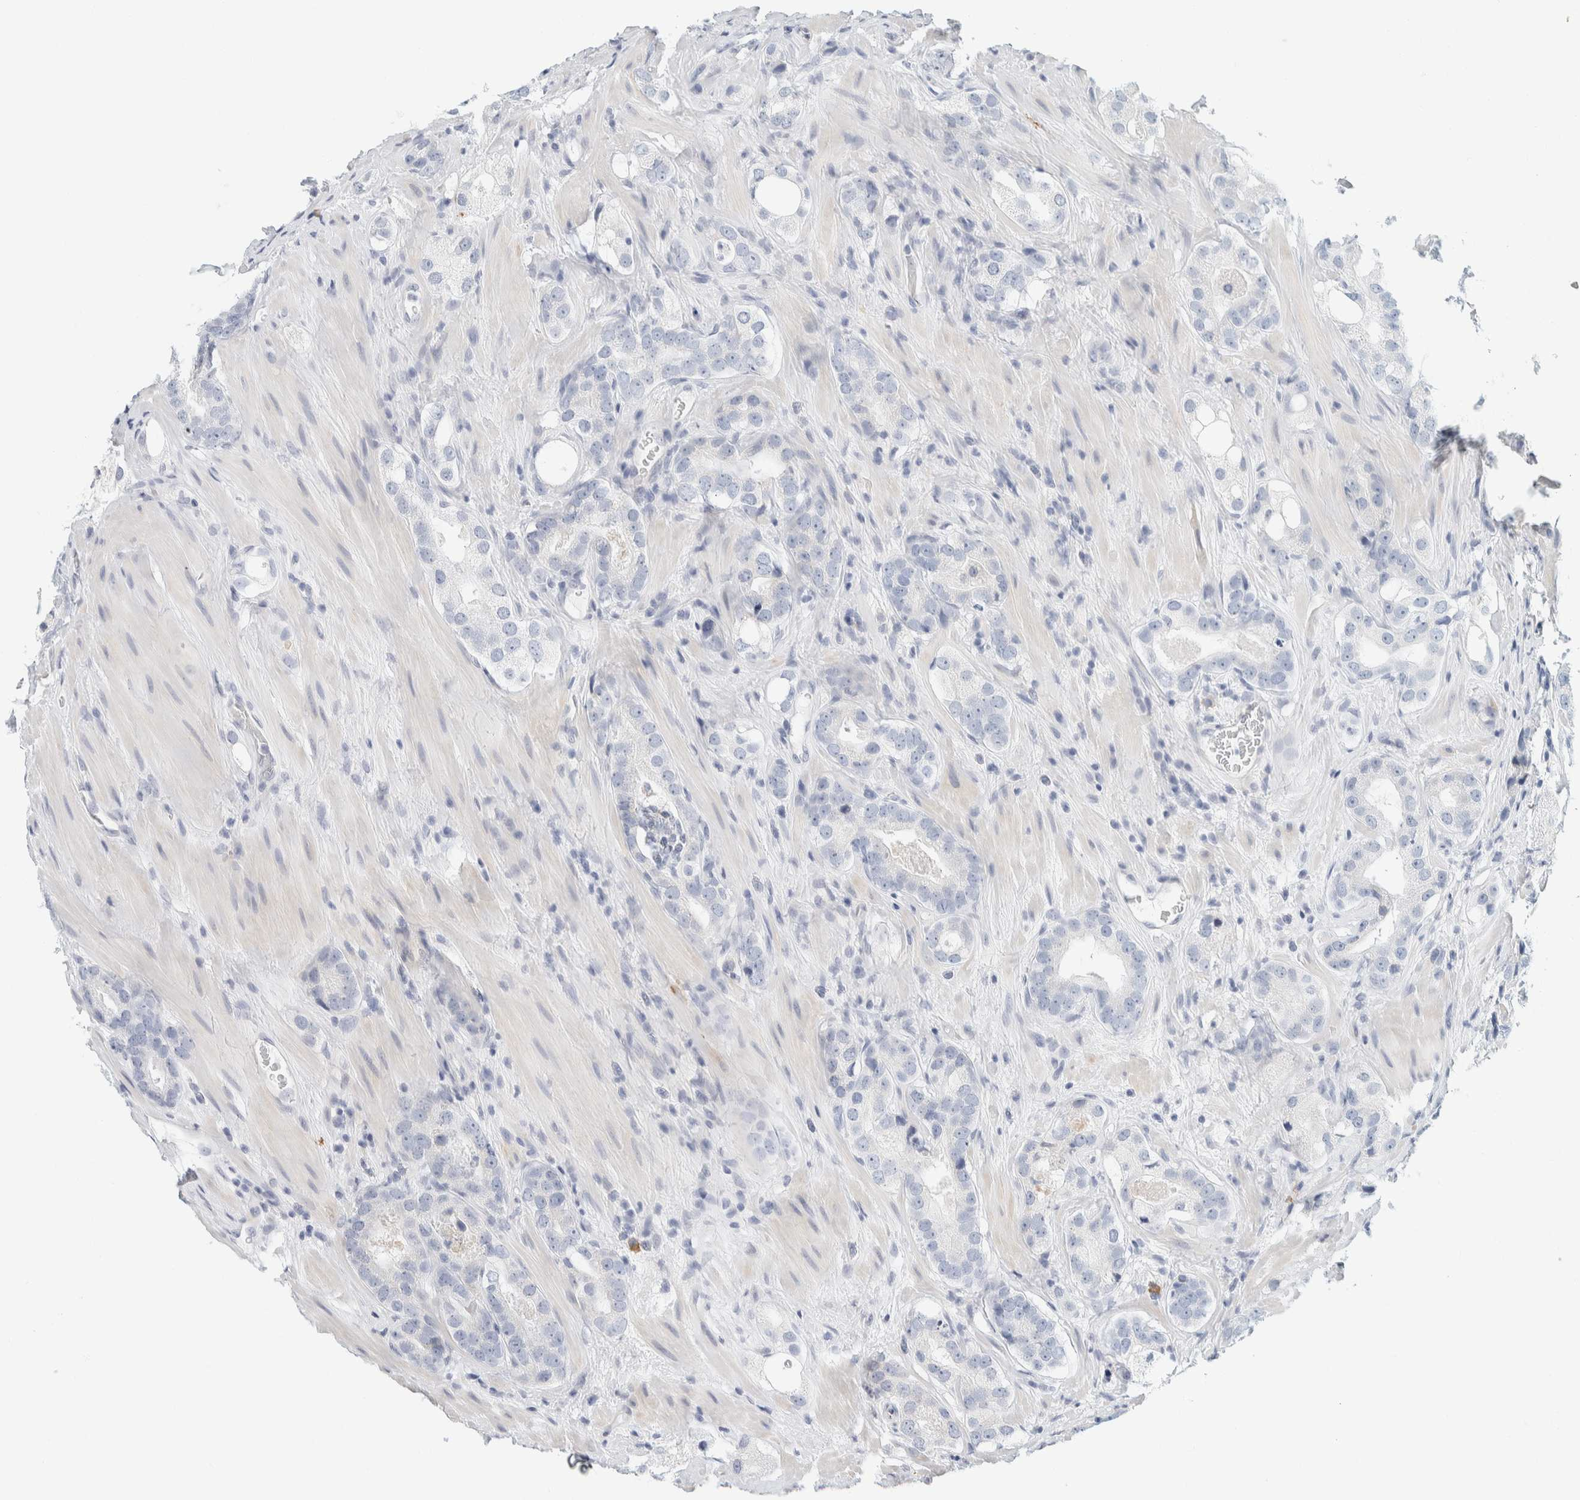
{"staining": {"intensity": "negative", "quantity": "none", "location": "none"}, "tissue": "prostate cancer", "cell_type": "Tumor cells", "image_type": "cancer", "snomed": [{"axis": "morphology", "description": "Adenocarcinoma, High grade"}, {"axis": "topography", "description": "Prostate"}], "caption": "IHC image of neoplastic tissue: adenocarcinoma (high-grade) (prostate) stained with DAB demonstrates no significant protein staining in tumor cells.", "gene": "ARHGAP27", "patient": {"sex": "male", "age": 63}}